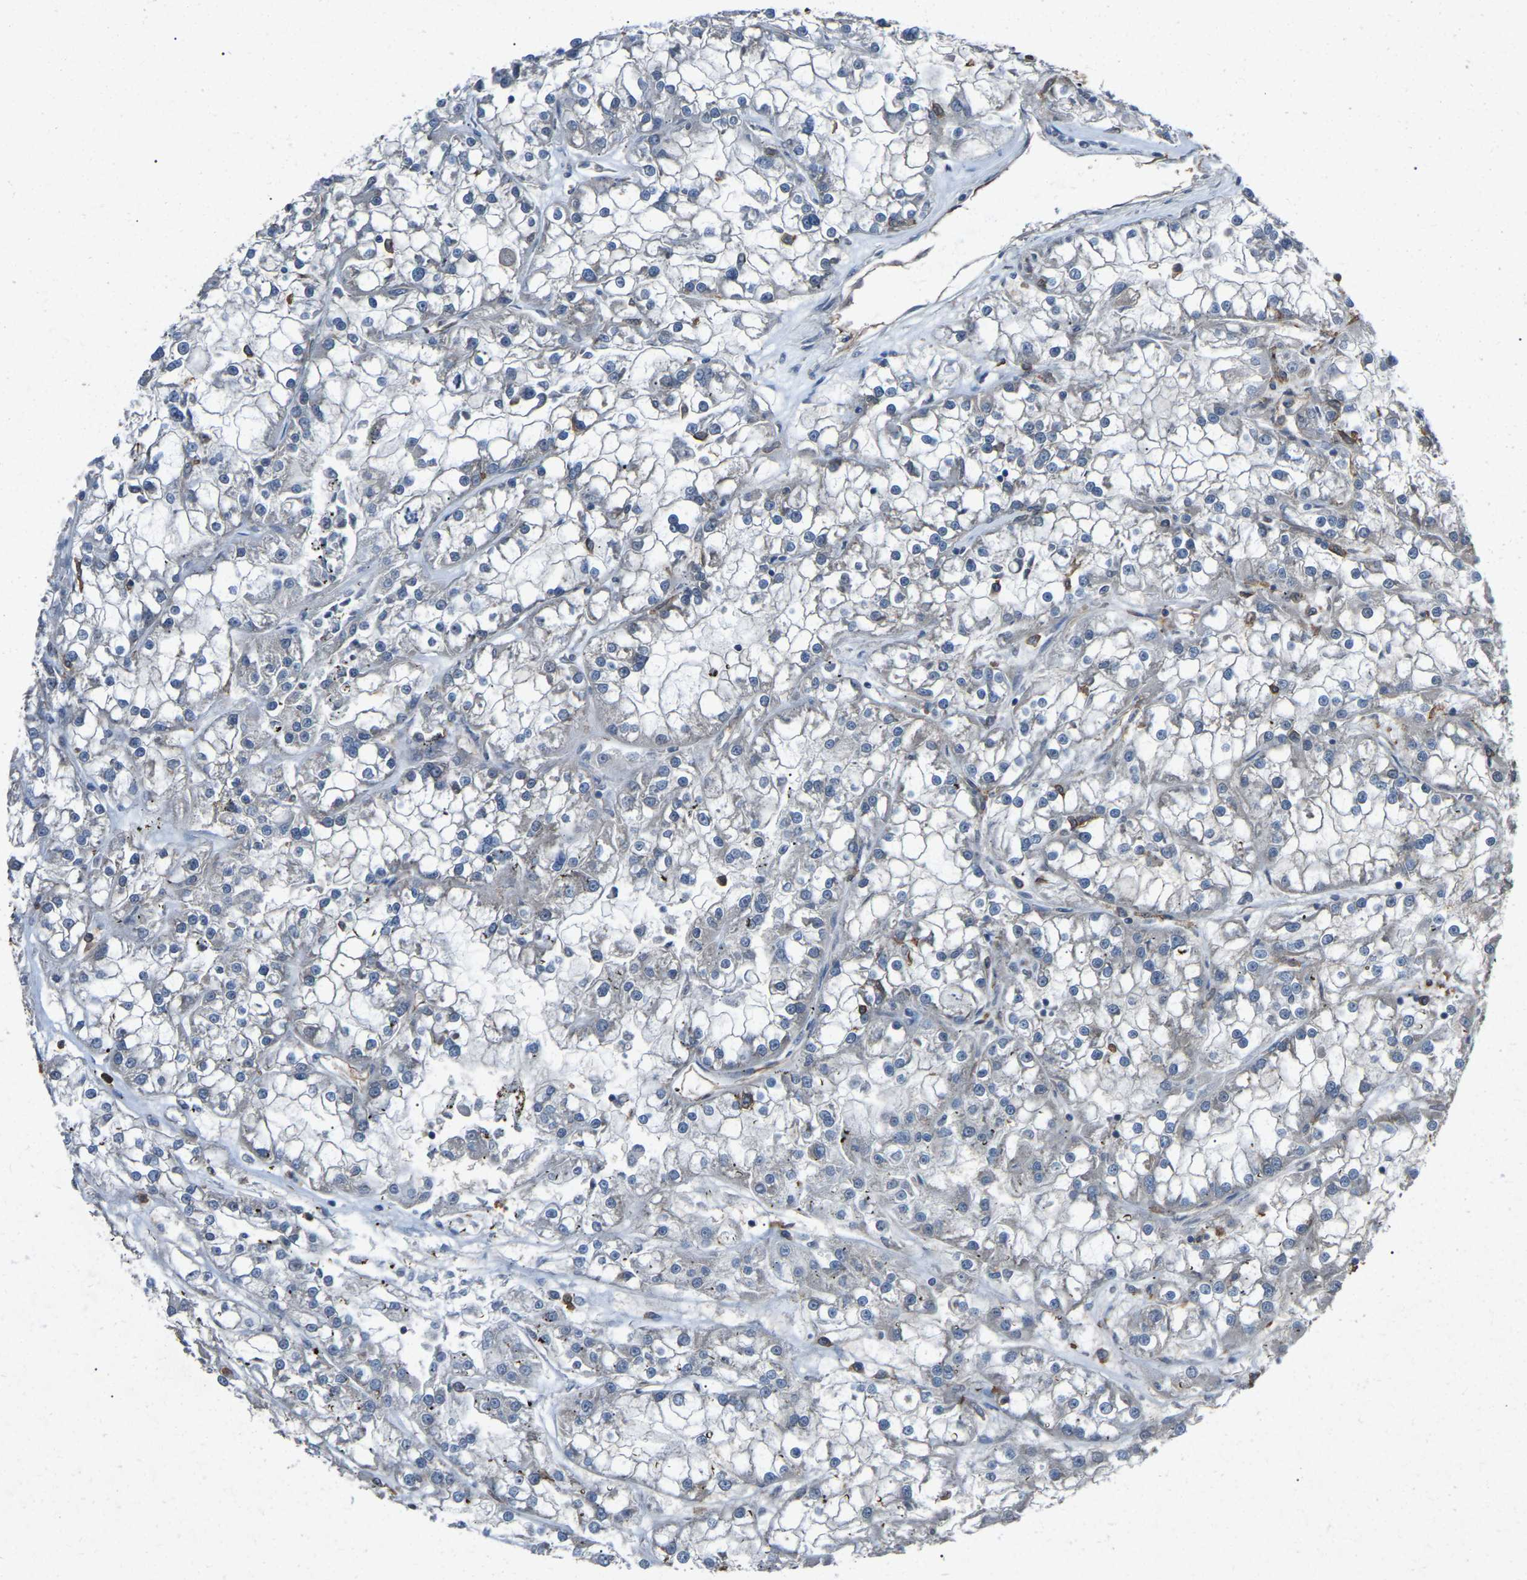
{"staining": {"intensity": "negative", "quantity": "none", "location": "none"}, "tissue": "renal cancer", "cell_type": "Tumor cells", "image_type": "cancer", "snomed": [{"axis": "morphology", "description": "Adenocarcinoma, NOS"}, {"axis": "topography", "description": "Kidney"}], "caption": "Adenocarcinoma (renal) stained for a protein using immunohistochemistry (IHC) demonstrates no staining tumor cells.", "gene": "AIMP1", "patient": {"sex": "female", "age": 52}}